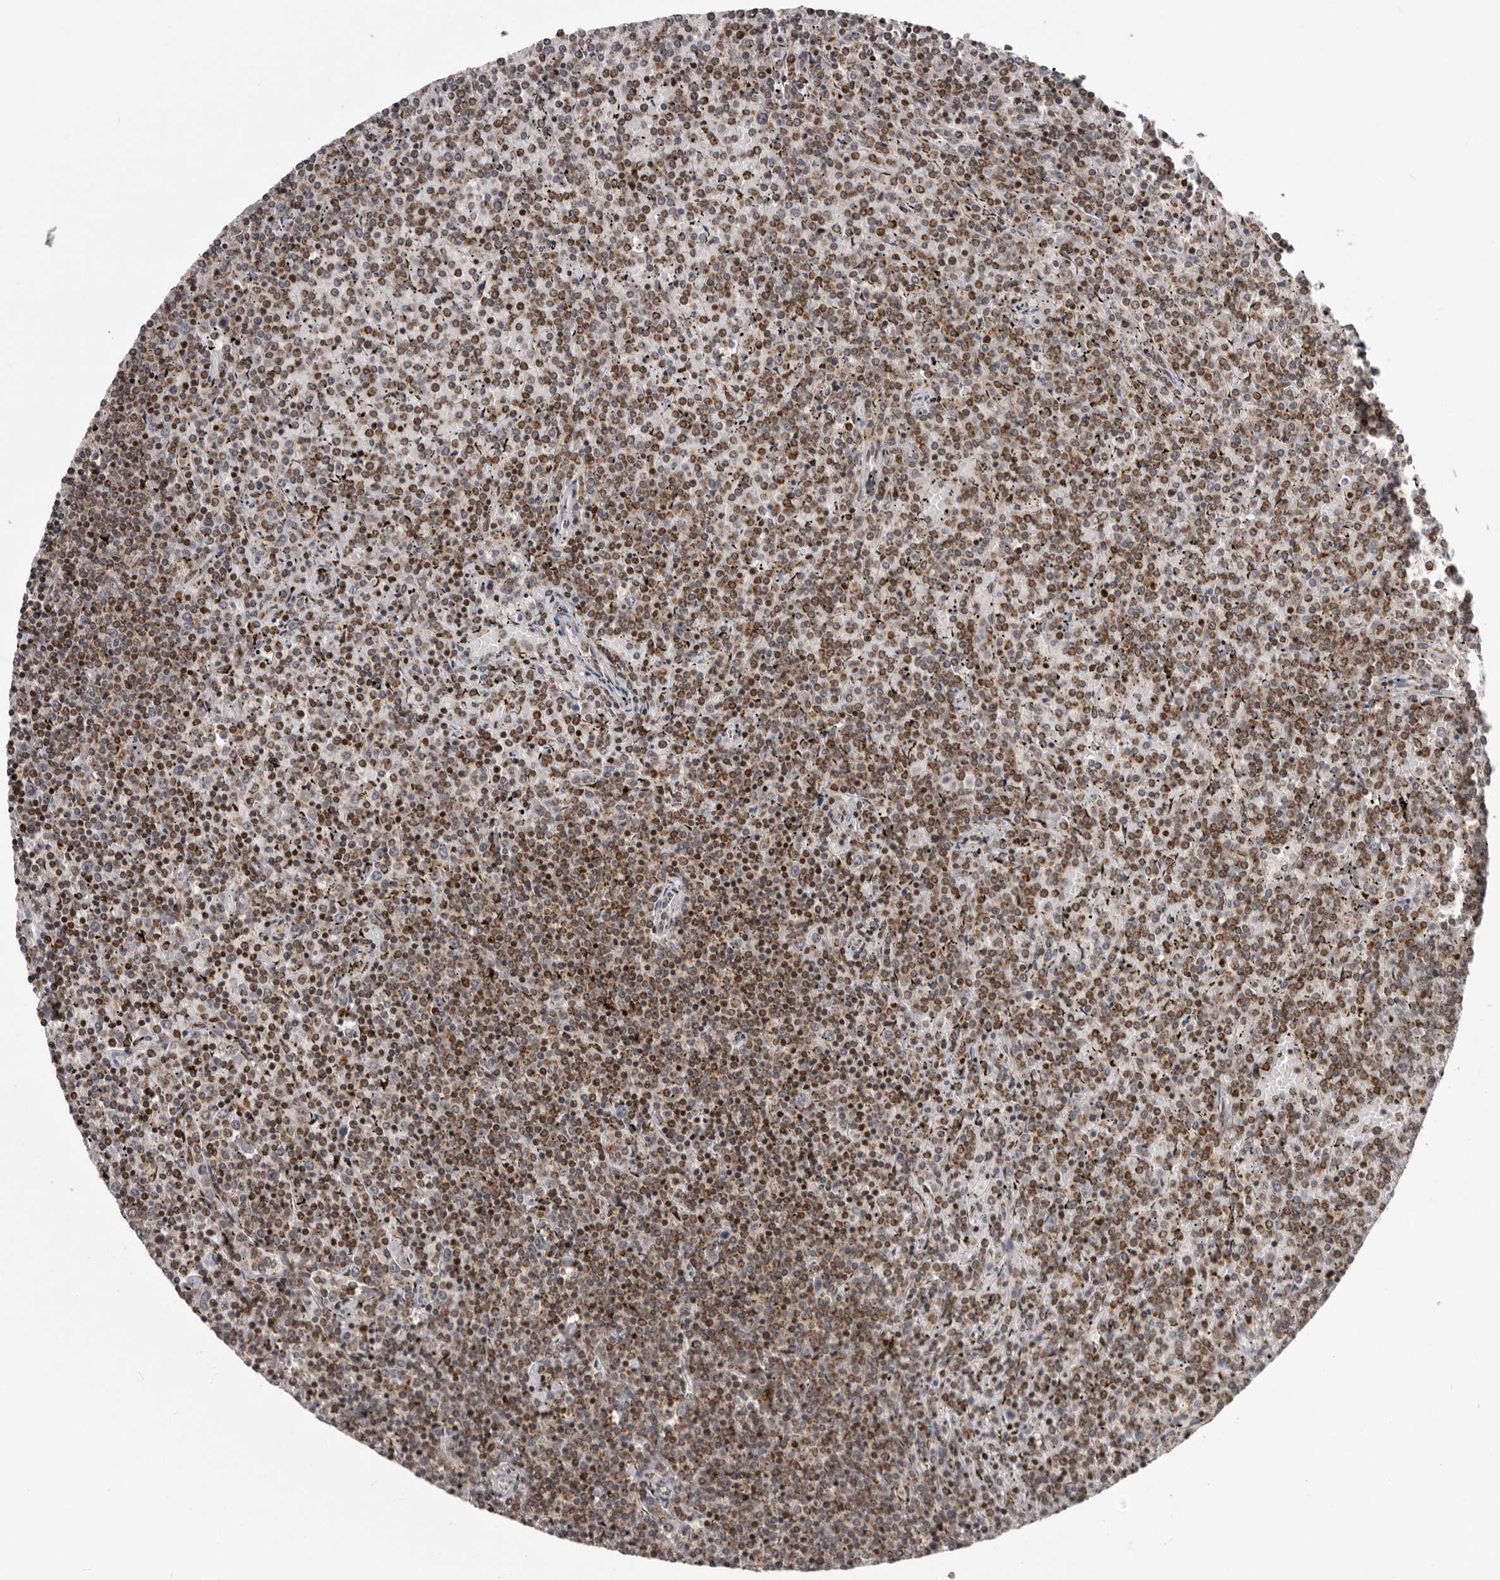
{"staining": {"intensity": "moderate", "quantity": ">75%", "location": "cytoplasmic/membranous"}, "tissue": "lymphoma", "cell_type": "Tumor cells", "image_type": "cancer", "snomed": [{"axis": "morphology", "description": "Malignant lymphoma, non-Hodgkin's type, Low grade"}, {"axis": "topography", "description": "Spleen"}], "caption": "This is a micrograph of immunohistochemistry (IHC) staining of lymphoma, which shows moderate positivity in the cytoplasmic/membranous of tumor cells.", "gene": "C17orf99", "patient": {"sex": "female", "age": 19}}